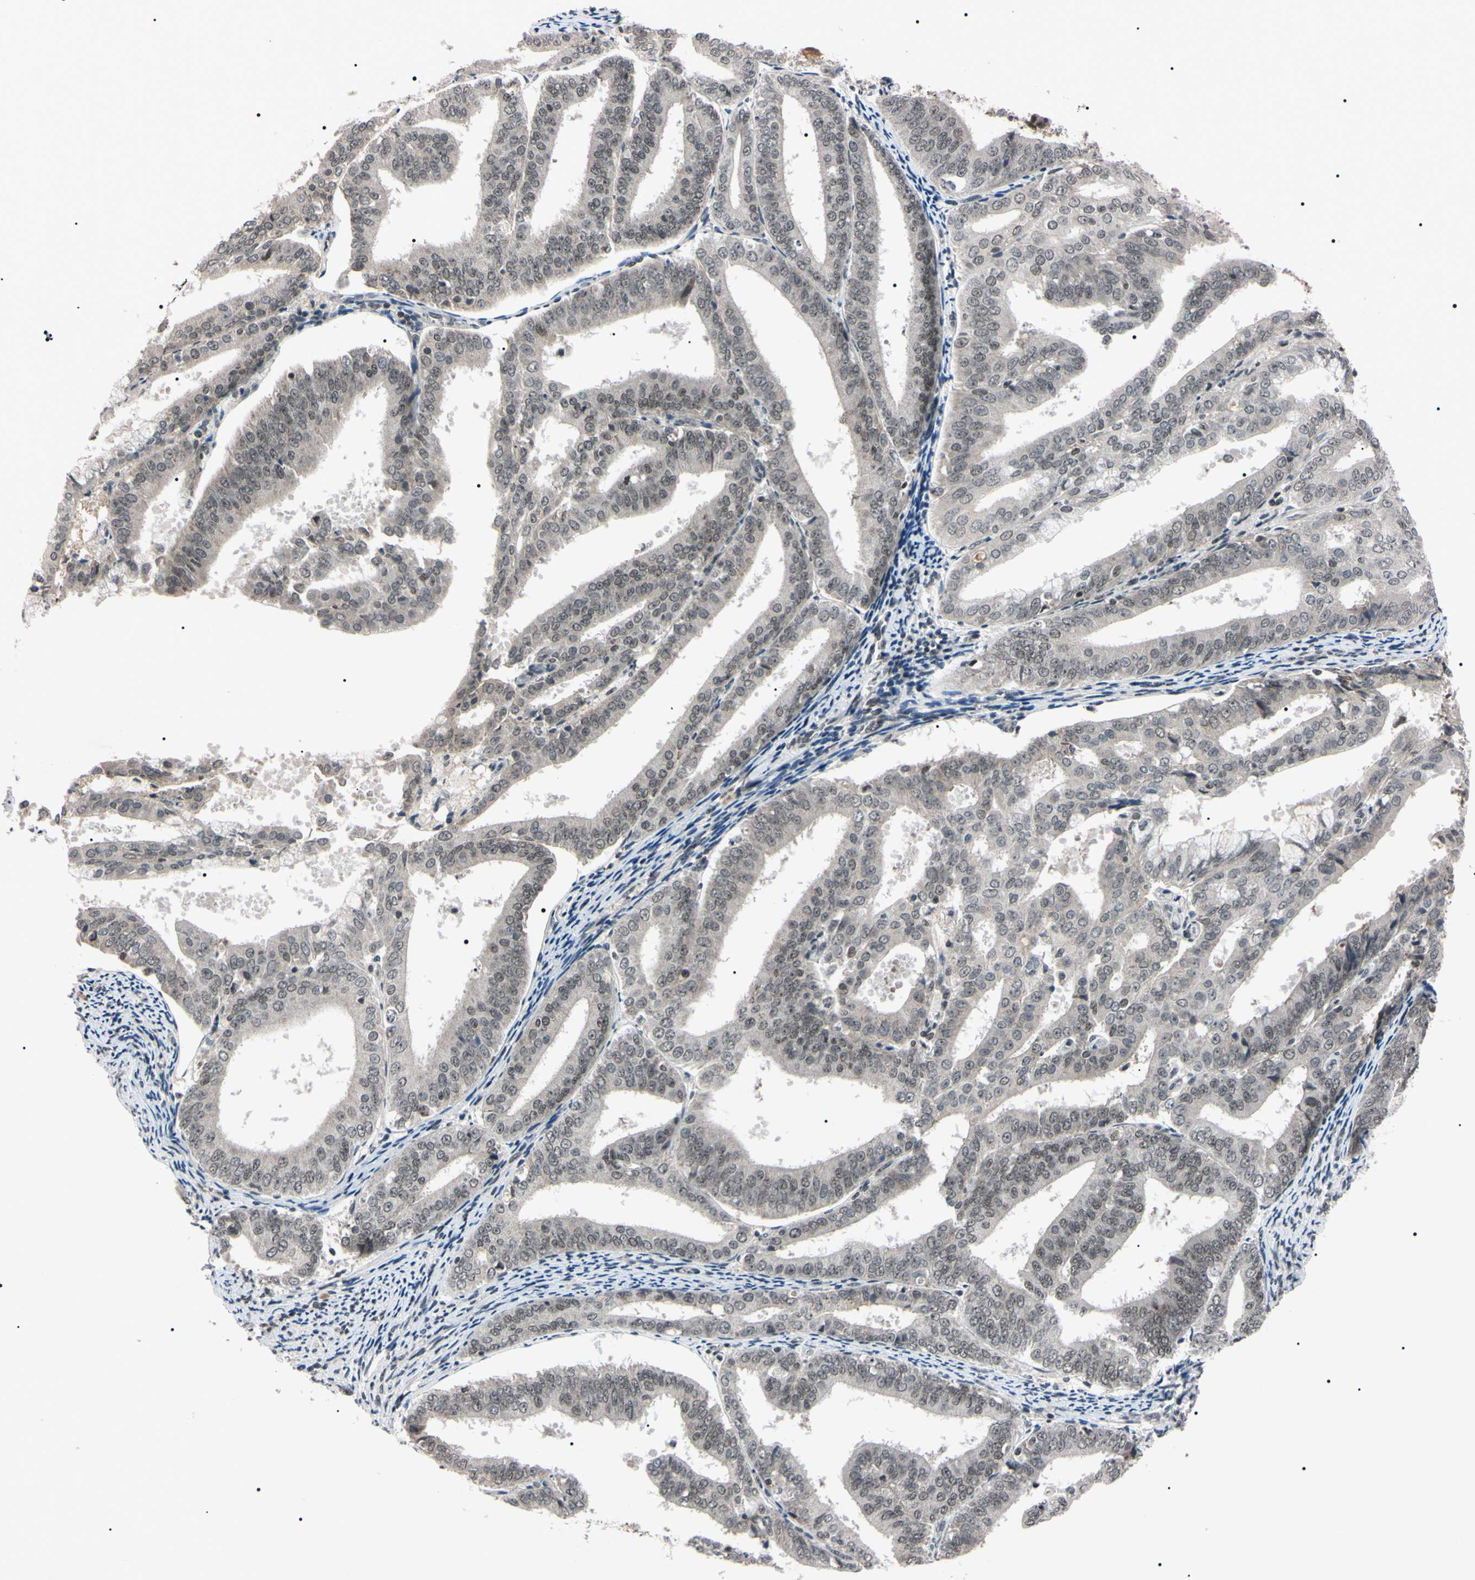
{"staining": {"intensity": "weak", "quantity": "25%-75%", "location": "nuclear"}, "tissue": "endometrial cancer", "cell_type": "Tumor cells", "image_type": "cancer", "snomed": [{"axis": "morphology", "description": "Adenocarcinoma, NOS"}, {"axis": "topography", "description": "Endometrium"}], "caption": "This is an image of IHC staining of endometrial cancer (adenocarcinoma), which shows weak staining in the nuclear of tumor cells.", "gene": "YY1", "patient": {"sex": "female", "age": 63}}